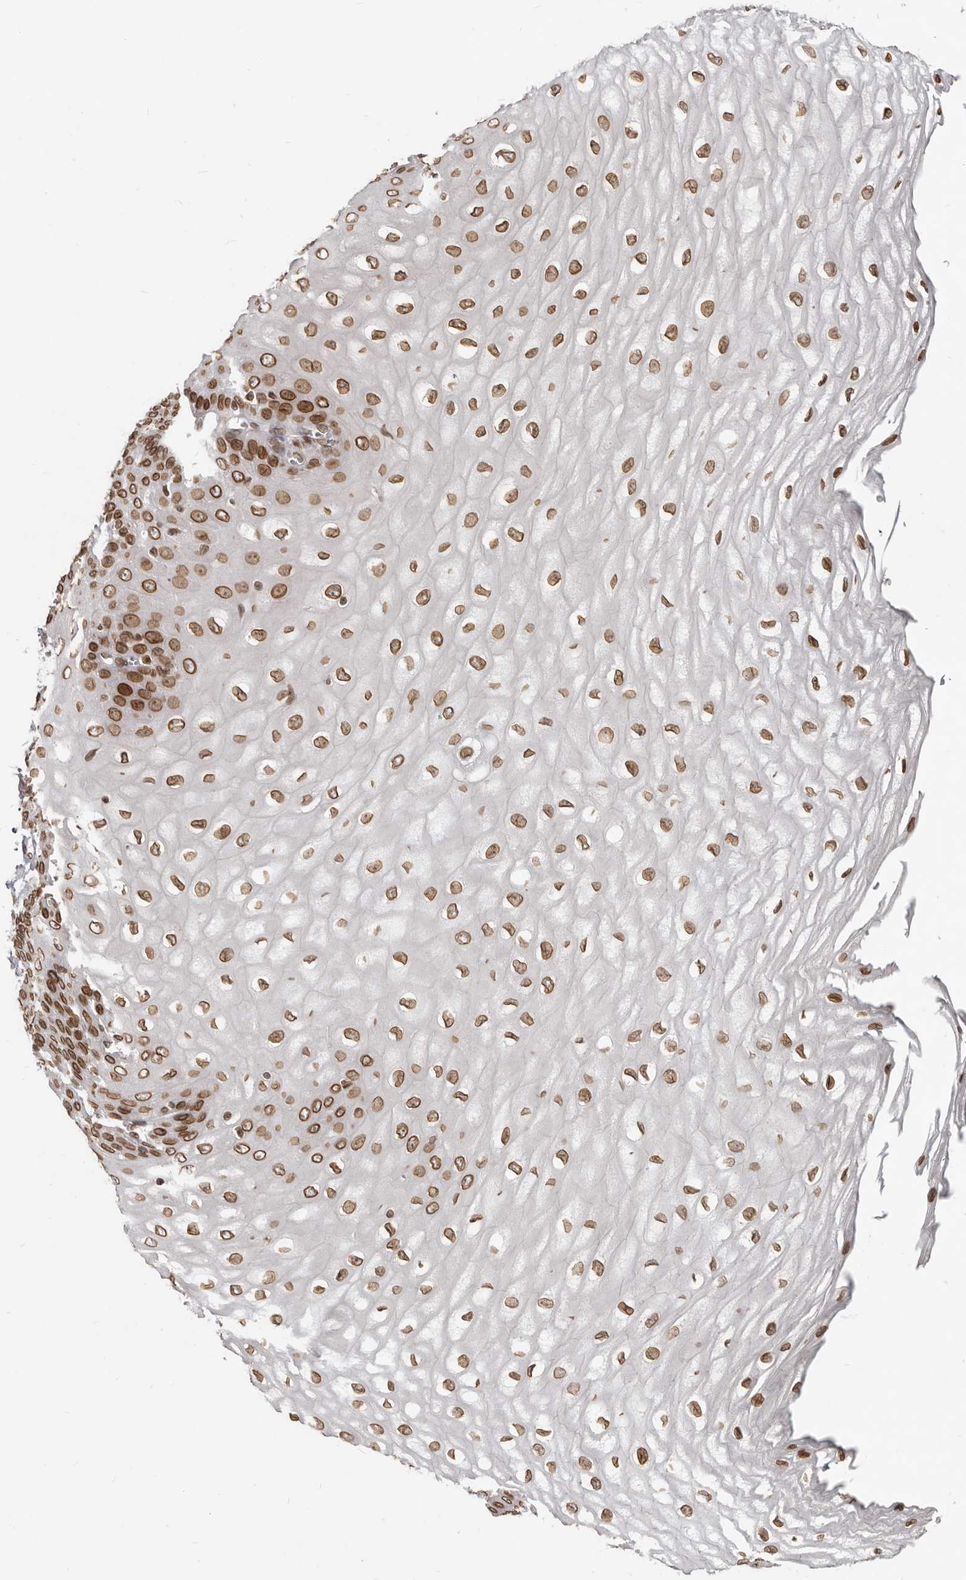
{"staining": {"intensity": "strong", "quantity": ">75%", "location": "cytoplasmic/membranous,nuclear"}, "tissue": "esophagus", "cell_type": "Squamous epithelial cells", "image_type": "normal", "snomed": [{"axis": "morphology", "description": "Normal tissue, NOS"}, {"axis": "topography", "description": "Esophagus"}], "caption": "Squamous epithelial cells reveal high levels of strong cytoplasmic/membranous,nuclear expression in about >75% of cells in normal human esophagus. The staining was performed using DAB, with brown indicating positive protein expression. Nuclei are stained blue with hematoxylin.", "gene": "NUP153", "patient": {"sex": "male", "age": 60}}